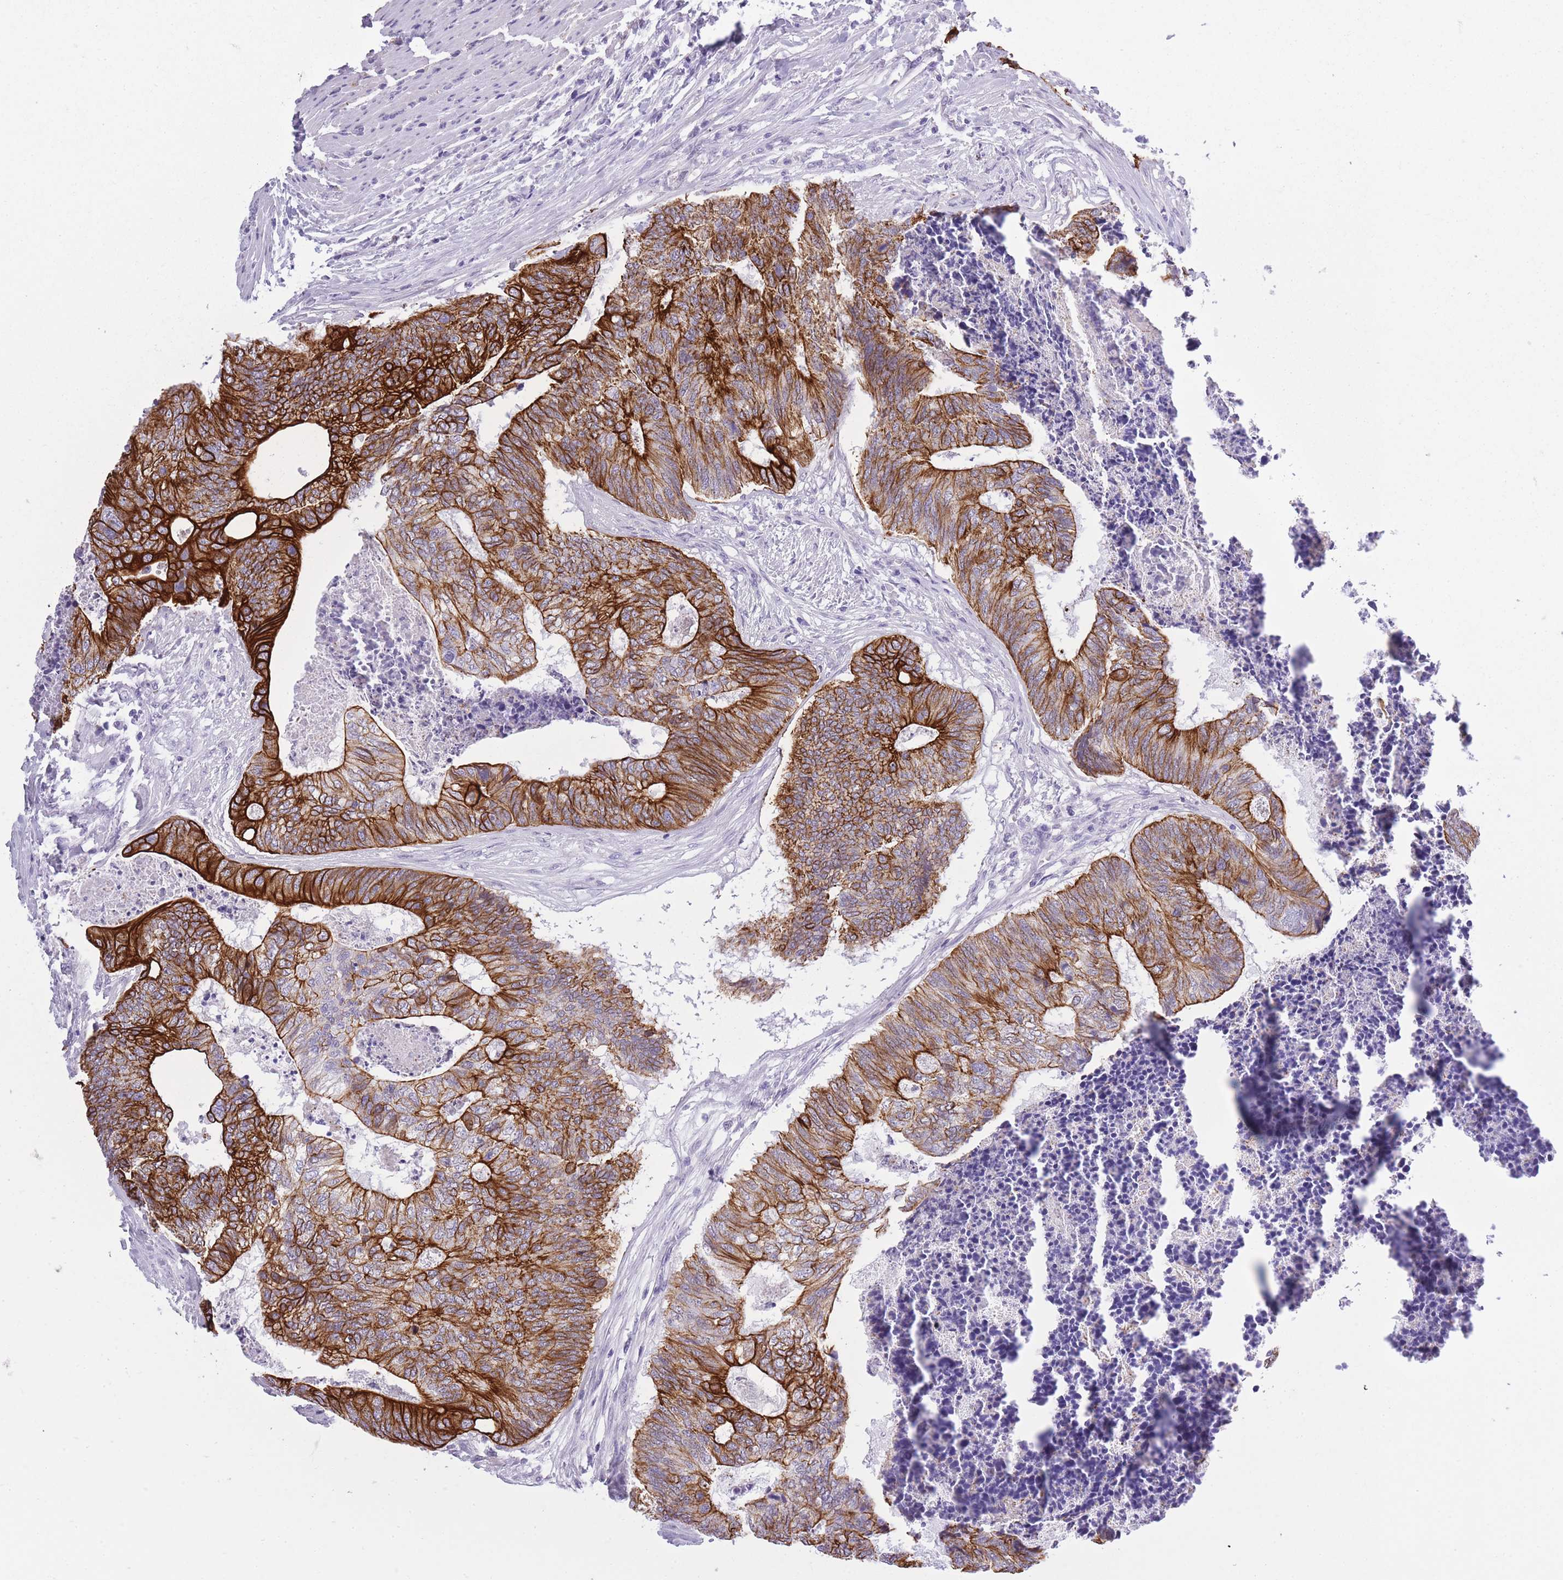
{"staining": {"intensity": "strong", "quantity": ">75%", "location": "cytoplasmic/membranous"}, "tissue": "colorectal cancer", "cell_type": "Tumor cells", "image_type": "cancer", "snomed": [{"axis": "morphology", "description": "Adenocarcinoma, NOS"}, {"axis": "topography", "description": "Colon"}], "caption": "A brown stain labels strong cytoplasmic/membranous staining of a protein in colorectal cancer (adenocarcinoma) tumor cells.", "gene": "RADX", "patient": {"sex": "female", "age": 67}}